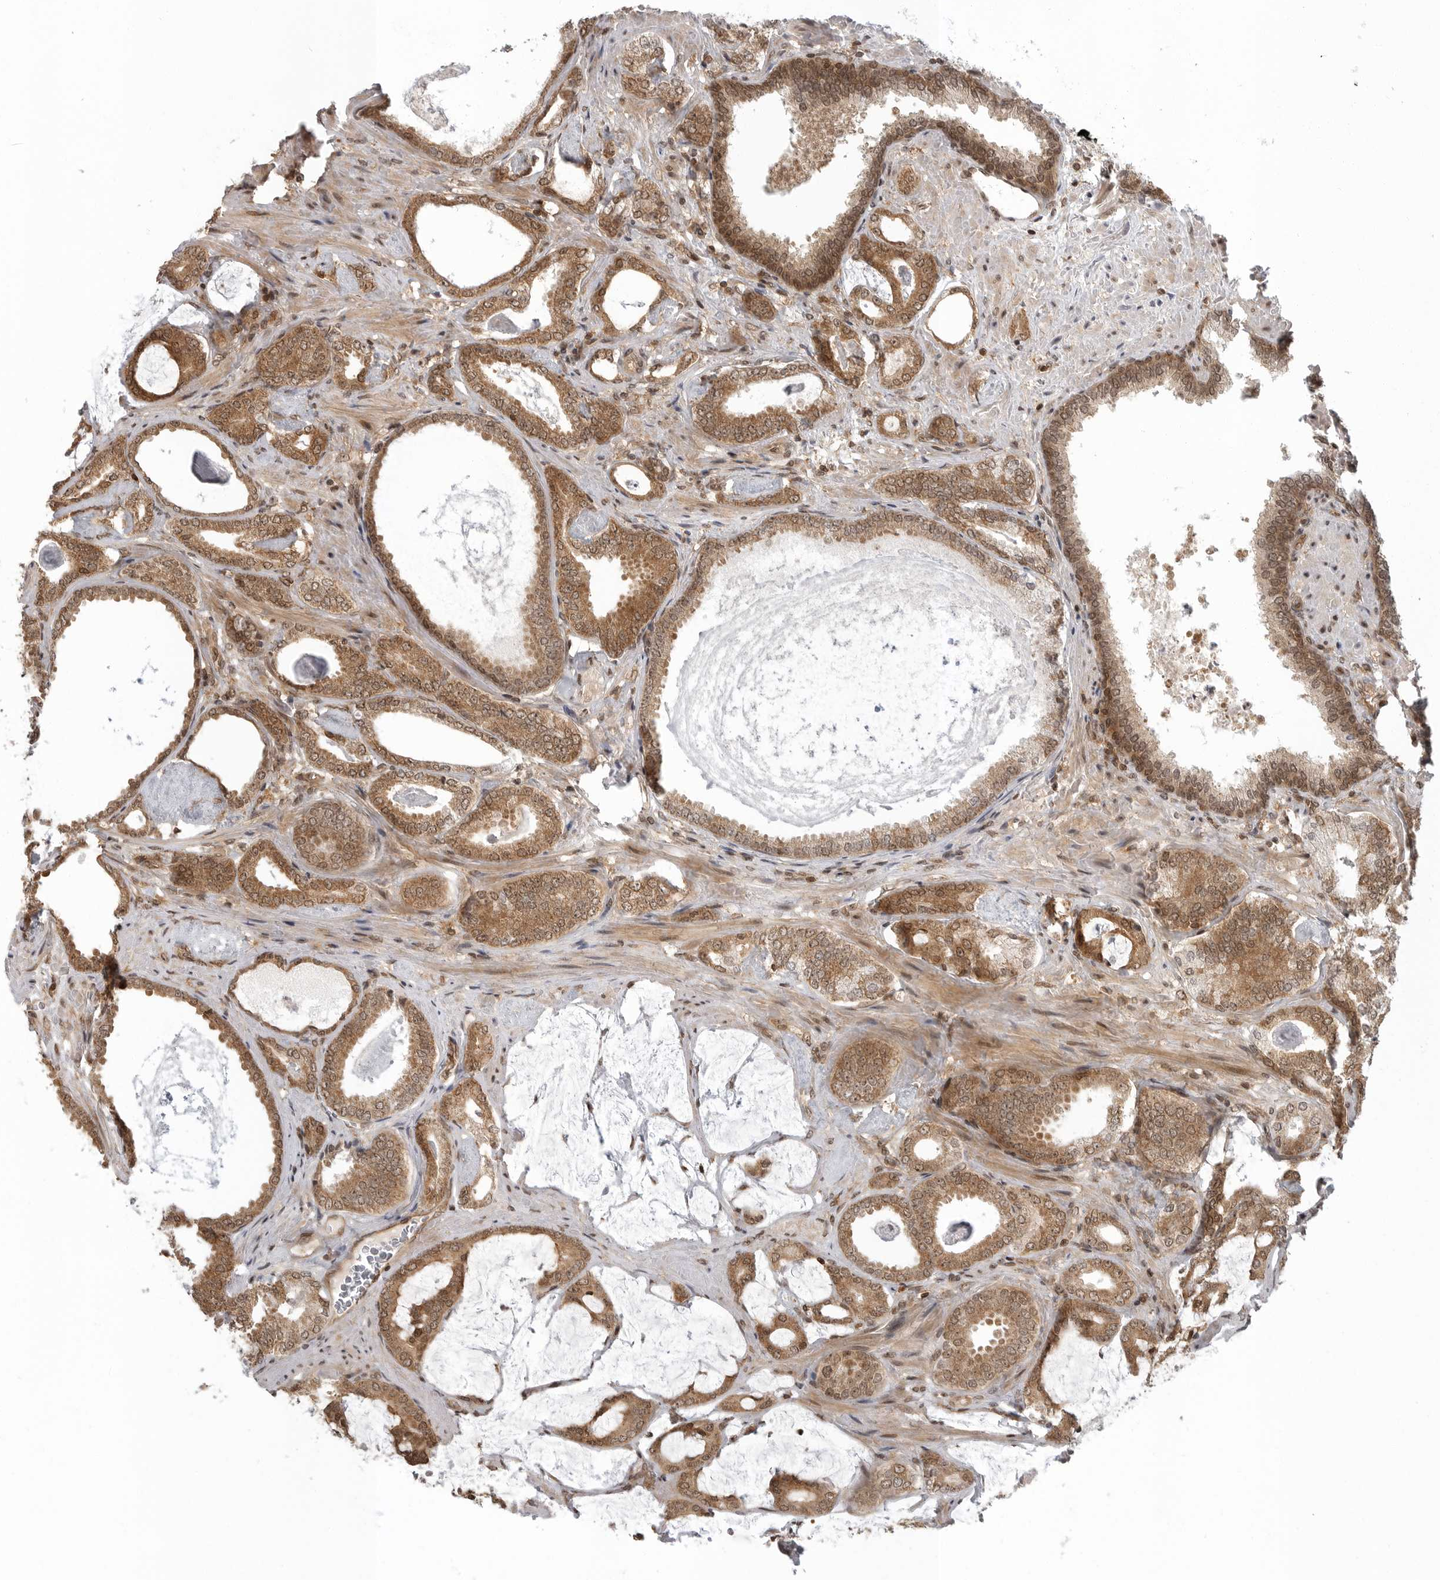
{"staining": {"intensity": "moderate", "quantity": ">75%", "location": "cytoplasmic/membranous,nuclear"}, "tissue": "prostate cancer", "cell_type": "Tumor cells", "image_type": "cancer", "snomed": [{"axis": "morphology", "description": "Adenocarcinoma, Low grade"}, {"axis": "topography", "description": "Prostate"}], "caption": "IHC staining of low-grade adenocarcinoma (prostate), which reveals medium levels of moderate cytoplasmic/membranous and nuclear expression in approximately >75% of tumor cells indicating moderate cytoplasmic/membranous and nuclear protein positivity. The staining was performed using DAB (brown) for protein detection and nuclei were counterstained in hematoxylin (blue).", "gene": "SZRD1", "patient": {"sex": "male", "age": 71}}